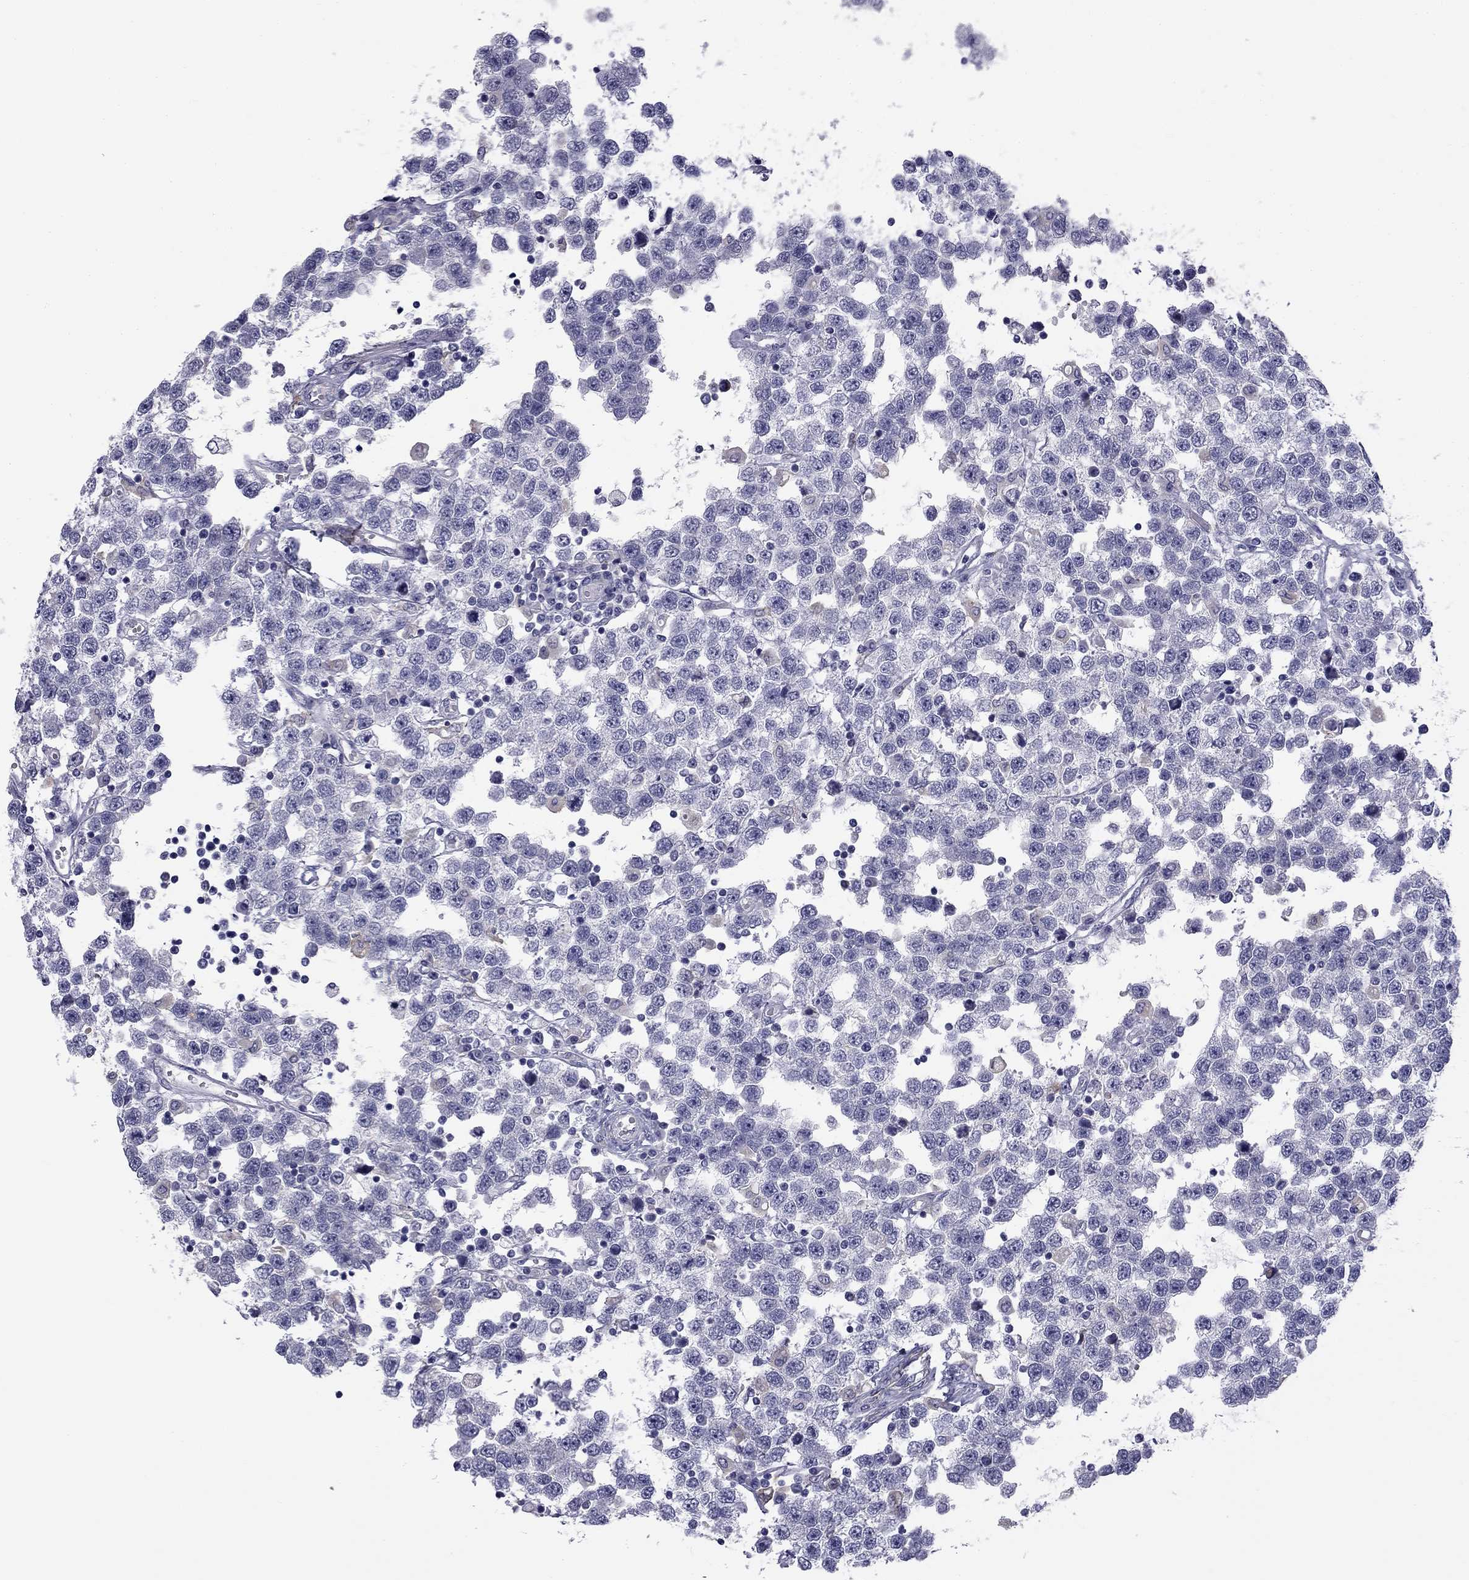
{"staining": {"intensity": "negative", "quantity": "none", "location": "none"}, "tissue": "testis cancer", "cell_type": "Tumor cells", "image_type": "cancer", "snomed": [{"axis": "morphology", "description": "Seminoma, NOS"}, {"axis": "topography", "description": "Testis"}], "caption": "Immunohistochemistry (IHC) histopathology image of testis cancer (seminoma) stained for a protein (brown), which exhibits no expression in tumor cells. (DAB IHC, high magnification).", "gene": "CLPSL2", "patient": {"sex": "male", "age": 34}}